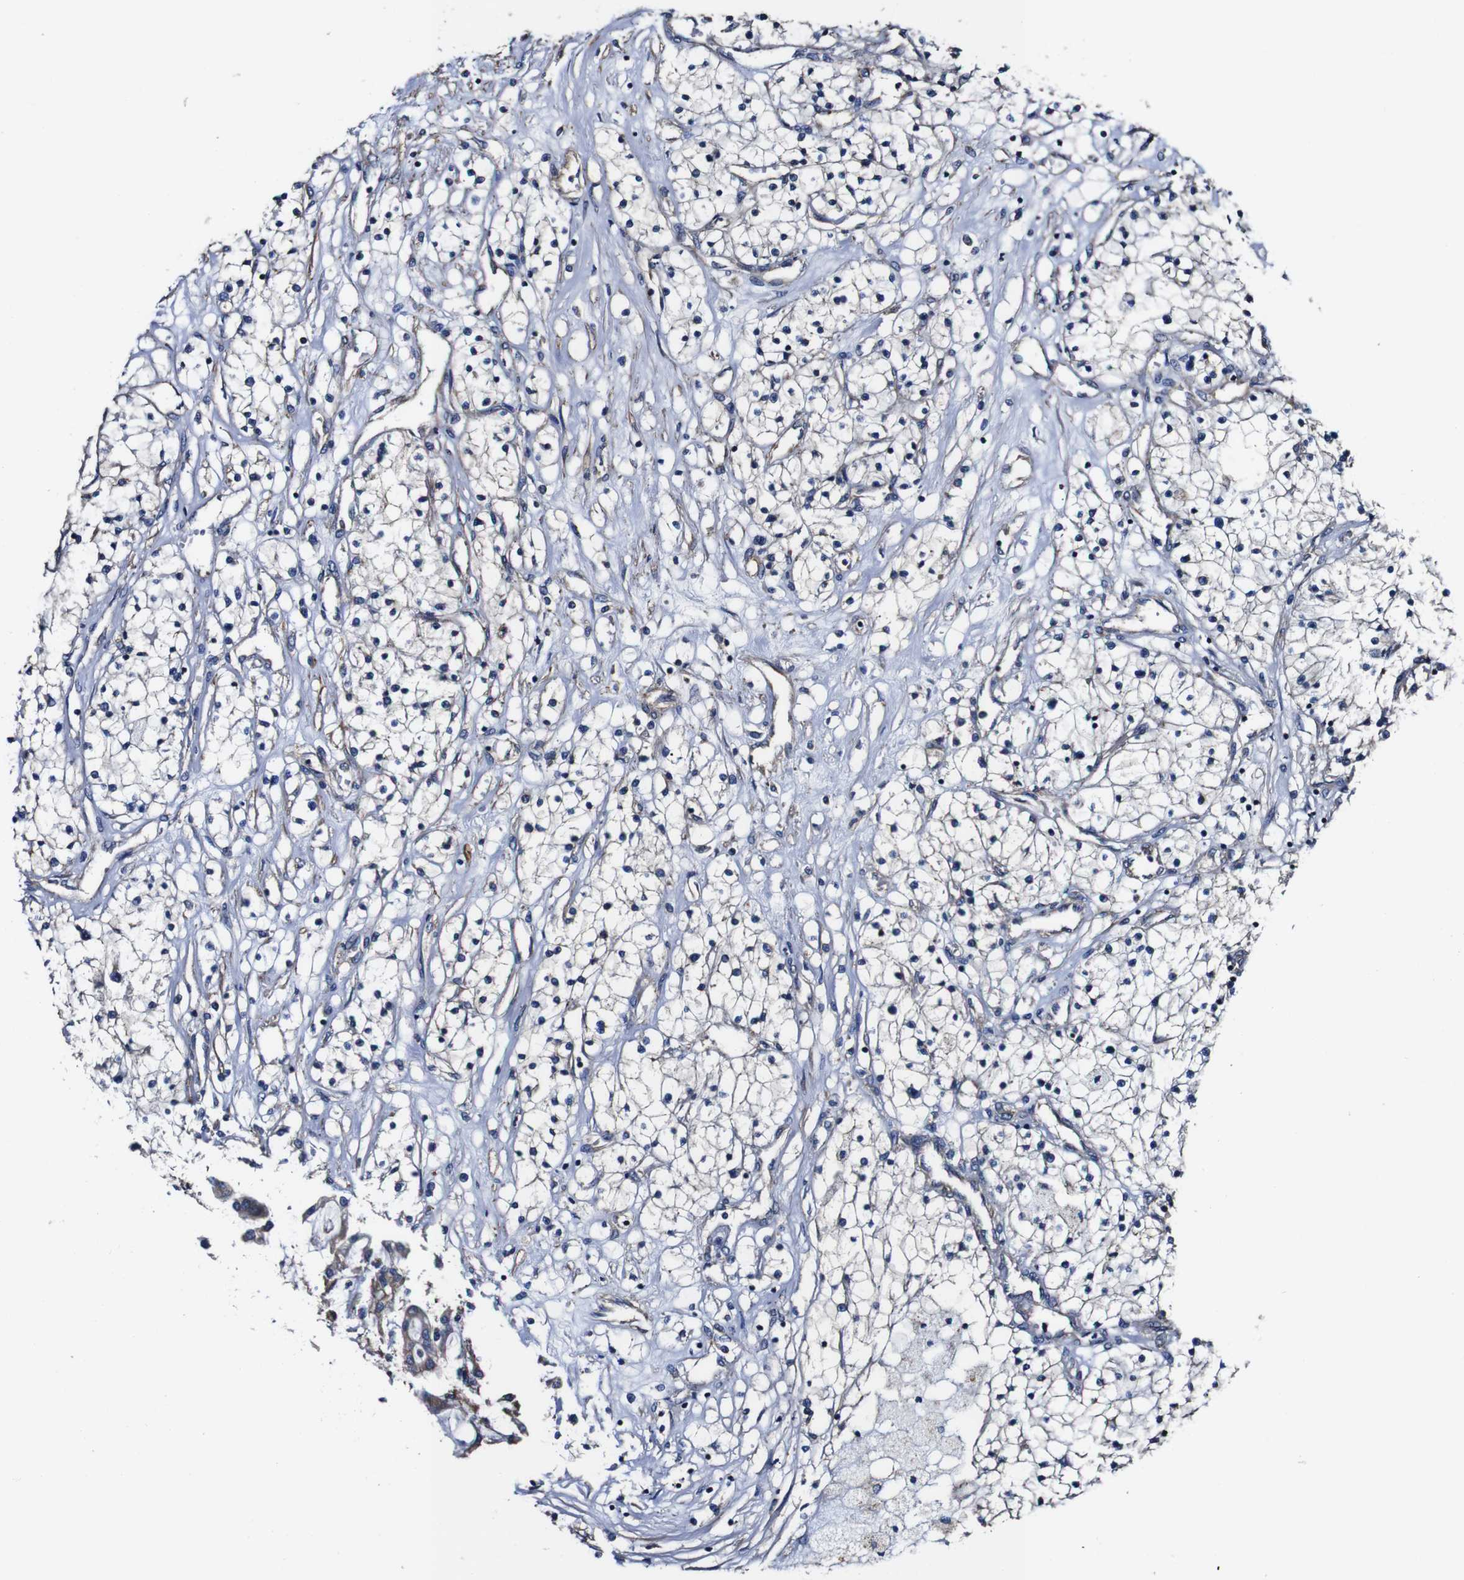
{"staining": {"intensity": "negative", "quantity": "none", "location": "none"}, "tissue": "renal cancer", "cell_type": "Tumor cells", "image_type": "cancer", "snomed": [{"axis": "morphology", "description": "Adenocarcinoma, NOS"}, {"axis": "topography", "description": "Kidney"}], "caption": "Immunohistochemistry of human renal cancer (adenocarcinoma) demonstrates no staining in tumor cells.", "gene": "PDCD6IP", "patient": {"sex": "male", "age": 68}}